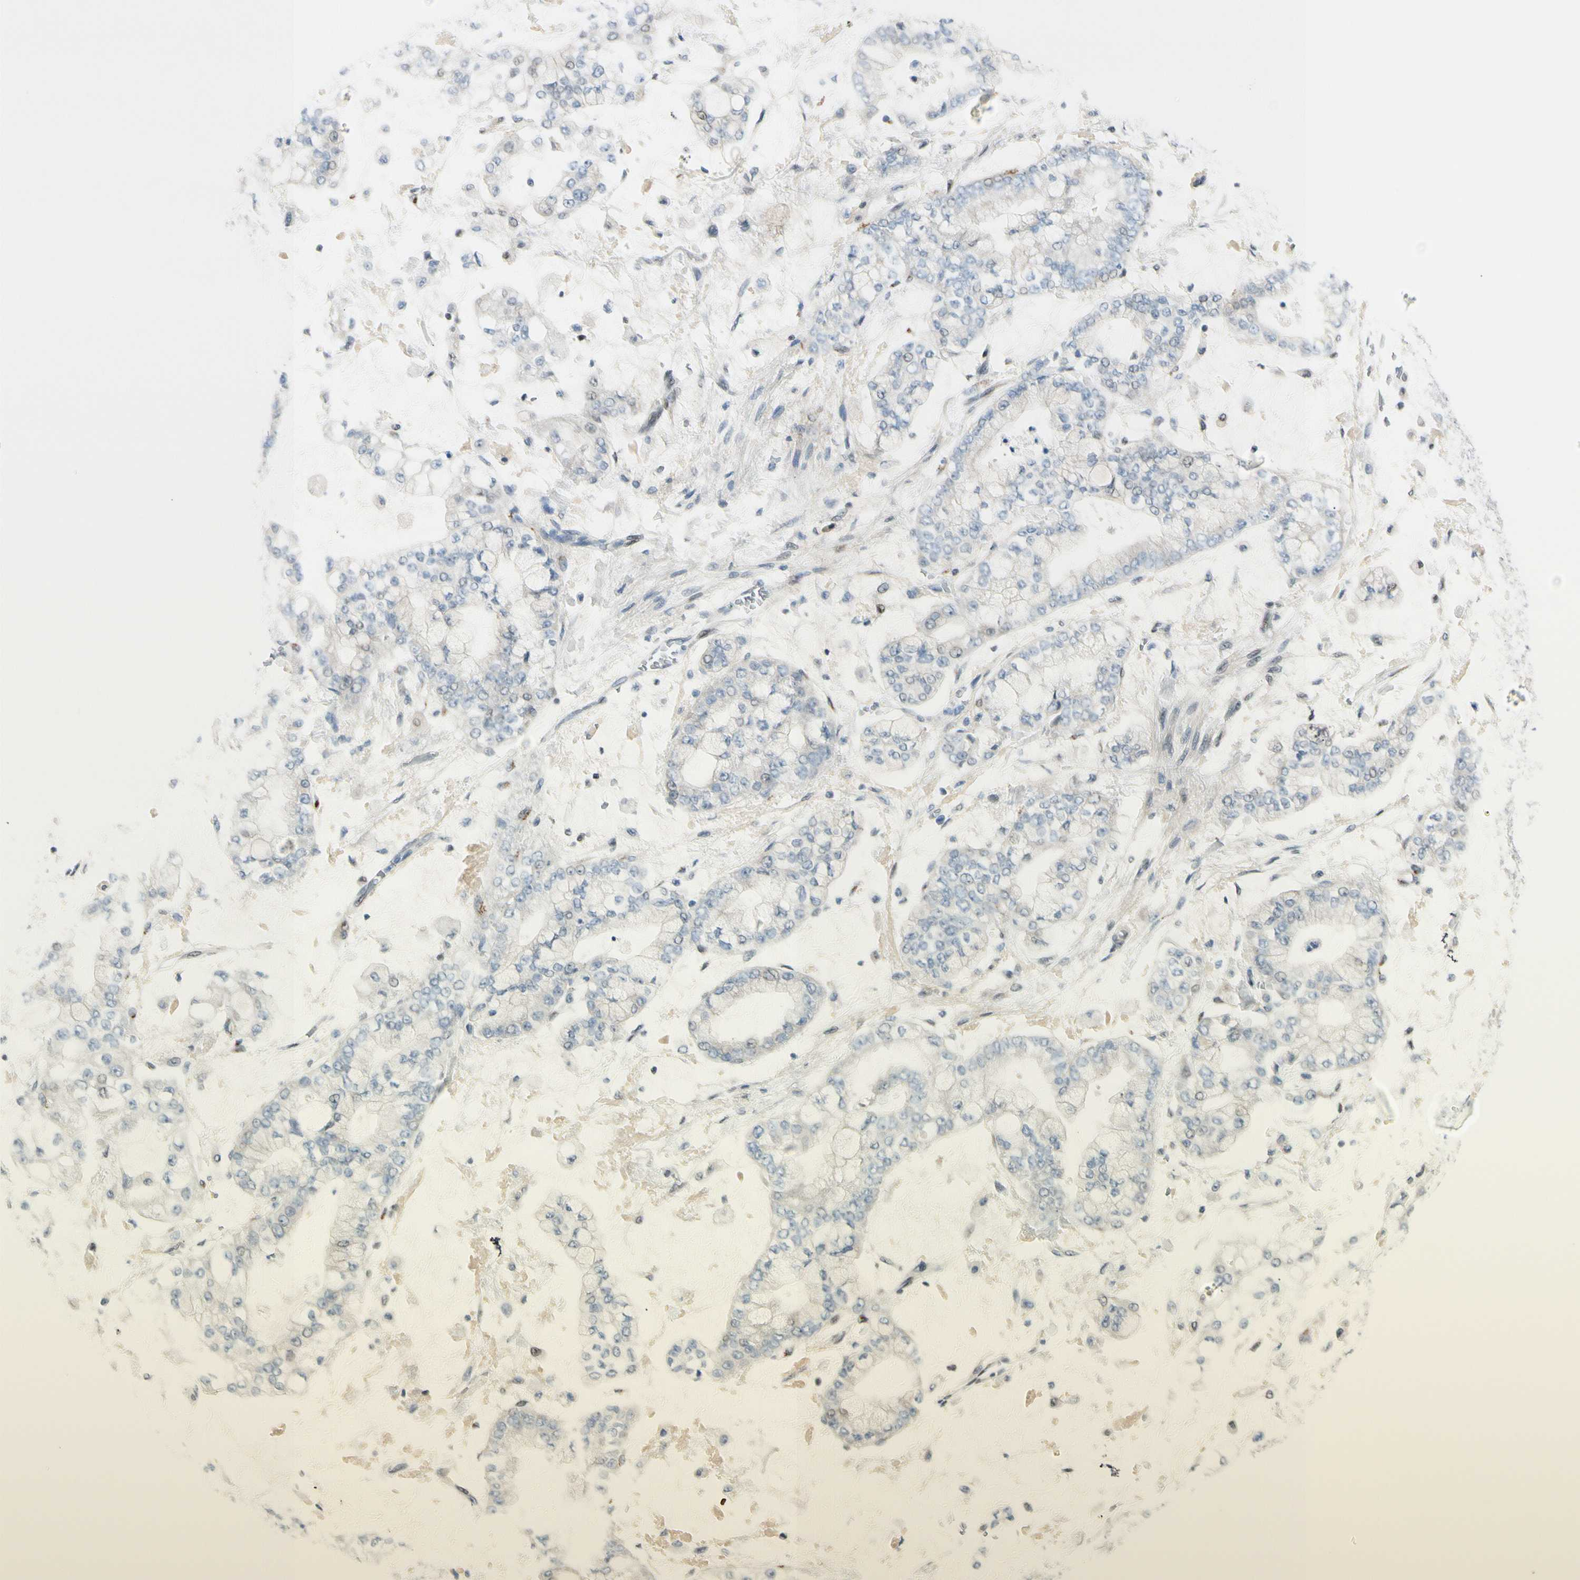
{"staining": {"intensity": "negative", "quantity": "none", "location": "none"}, "tissue": "stomach cancer", "cell_type": "Tumor cells", "image_type": "cancer", "snomed": [{"axis": "morphology", "description": "Normal tissue, NOS"}, {"axis": "morphology", "description": "Adenocarcinoma, NOS"}, {"axis": "topography", "description": "Stomach, upper"}, {"axis": "topography", "description": "Stomach"}], "caption": "This micrograph is of stomach cancer (adenocarcinoma) stained with IHC to label a protein in brown with the nuclei are counter-stained blue. There is no expression in tumor cells. The staining was performed using DAB to visualize the protein expression in brown, while the nuclei were stained in blue with hematoxylin (Magnification: 20x).", "gene": "B4GALNT1", "patient": {"sex": "male", "age": 76}}